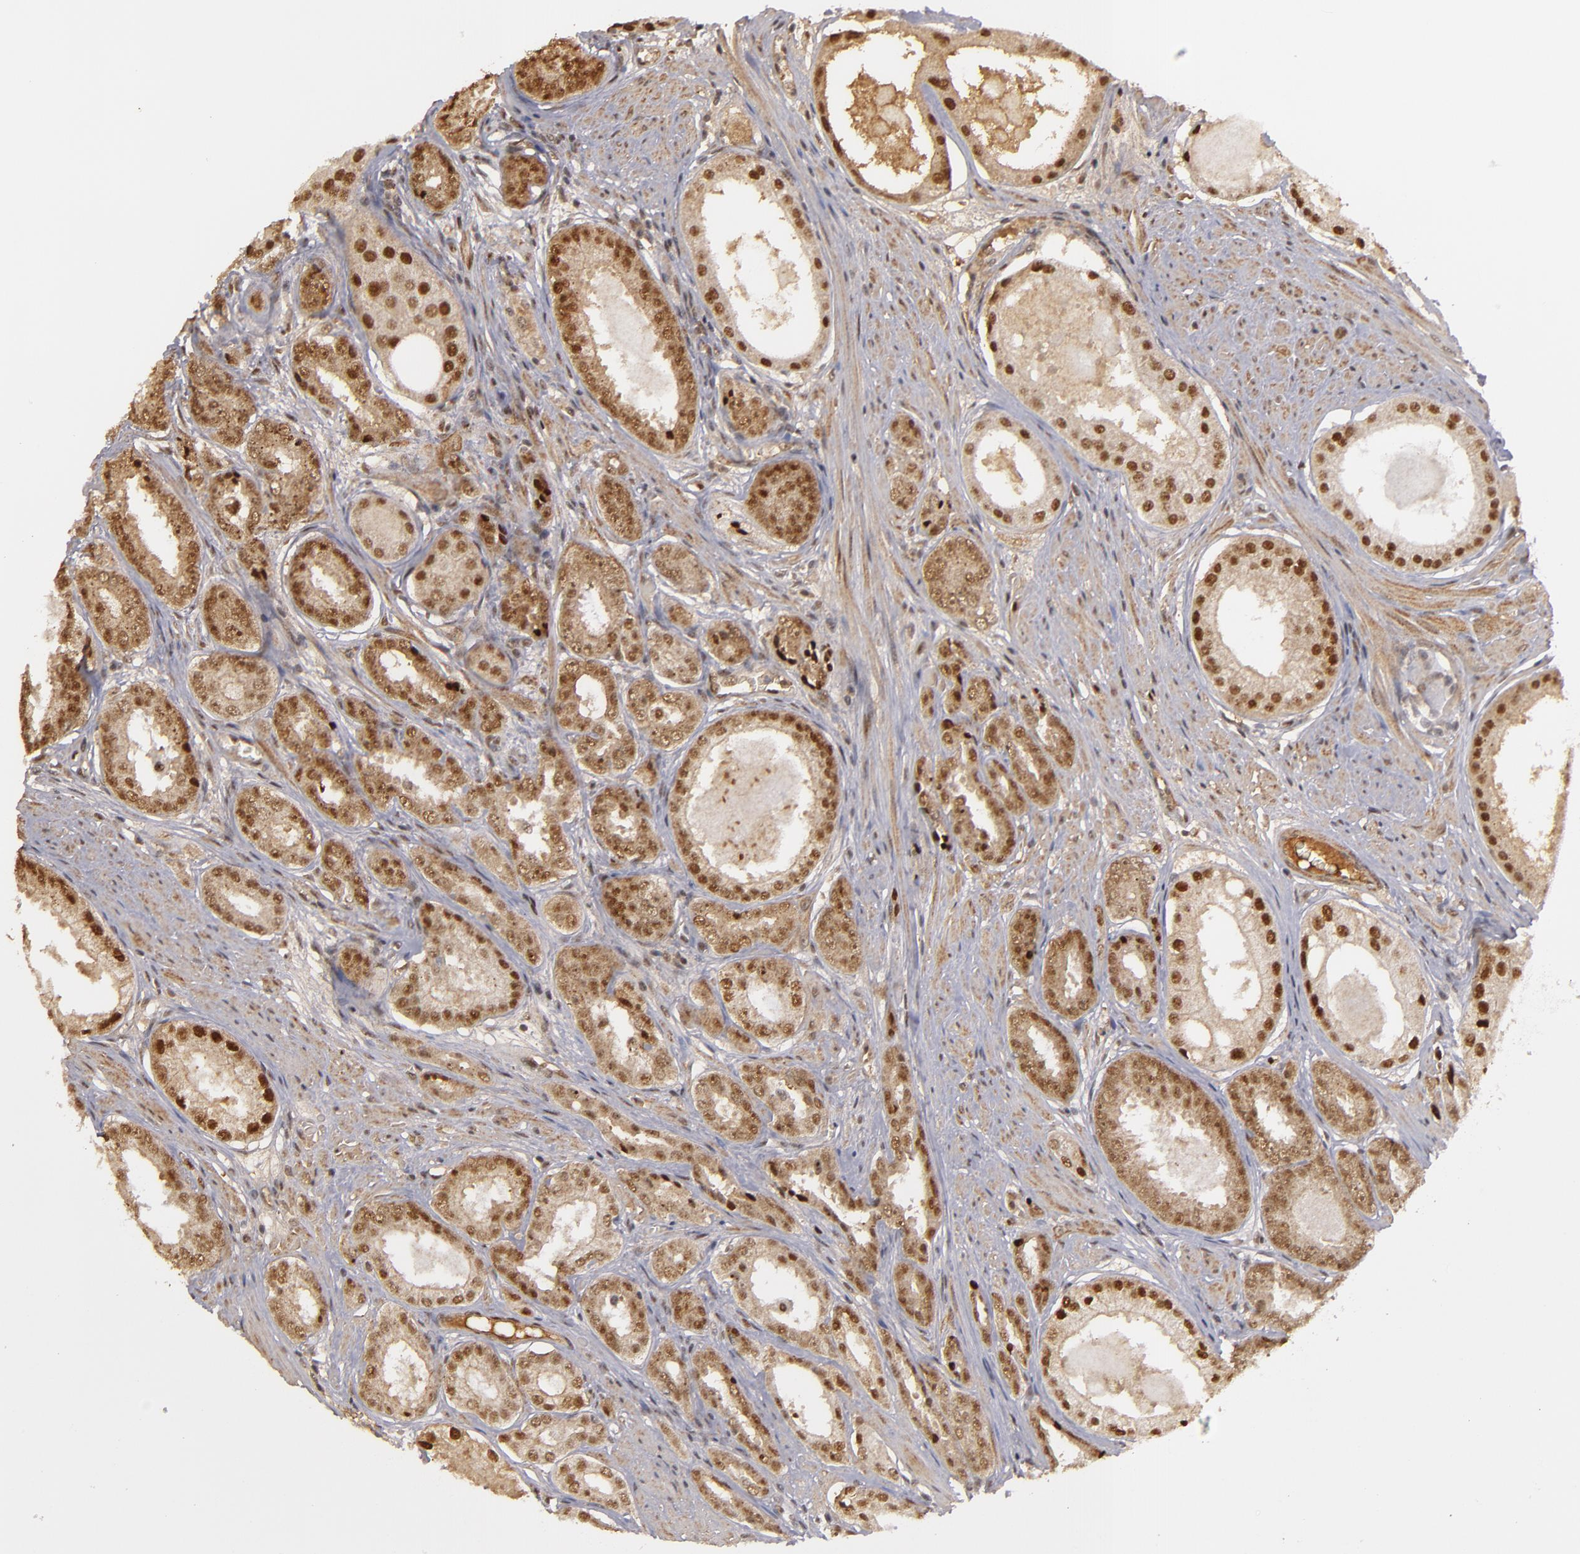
{"staining": {"intensity": "moderate", "quantity": ">75%", "location": "nuclear"}, "tissue": "prostate cancer", "cell_type": "Tumor cells", "image_type": "cancer", "snomed": [{"axis": "morphology", "description": "Adenocarcinoma, Medium grade"}, {"axis": "topography", "description": "Prostate"}], "caption": "Protein expression analysis of prostate cancer (medium-grade adenocarcinoma) reveals moderate nuclear positivity in approximately >75% of tumor cells.", "gene": "ZNF234", "patient": {"sex": "male", "age": 53}}